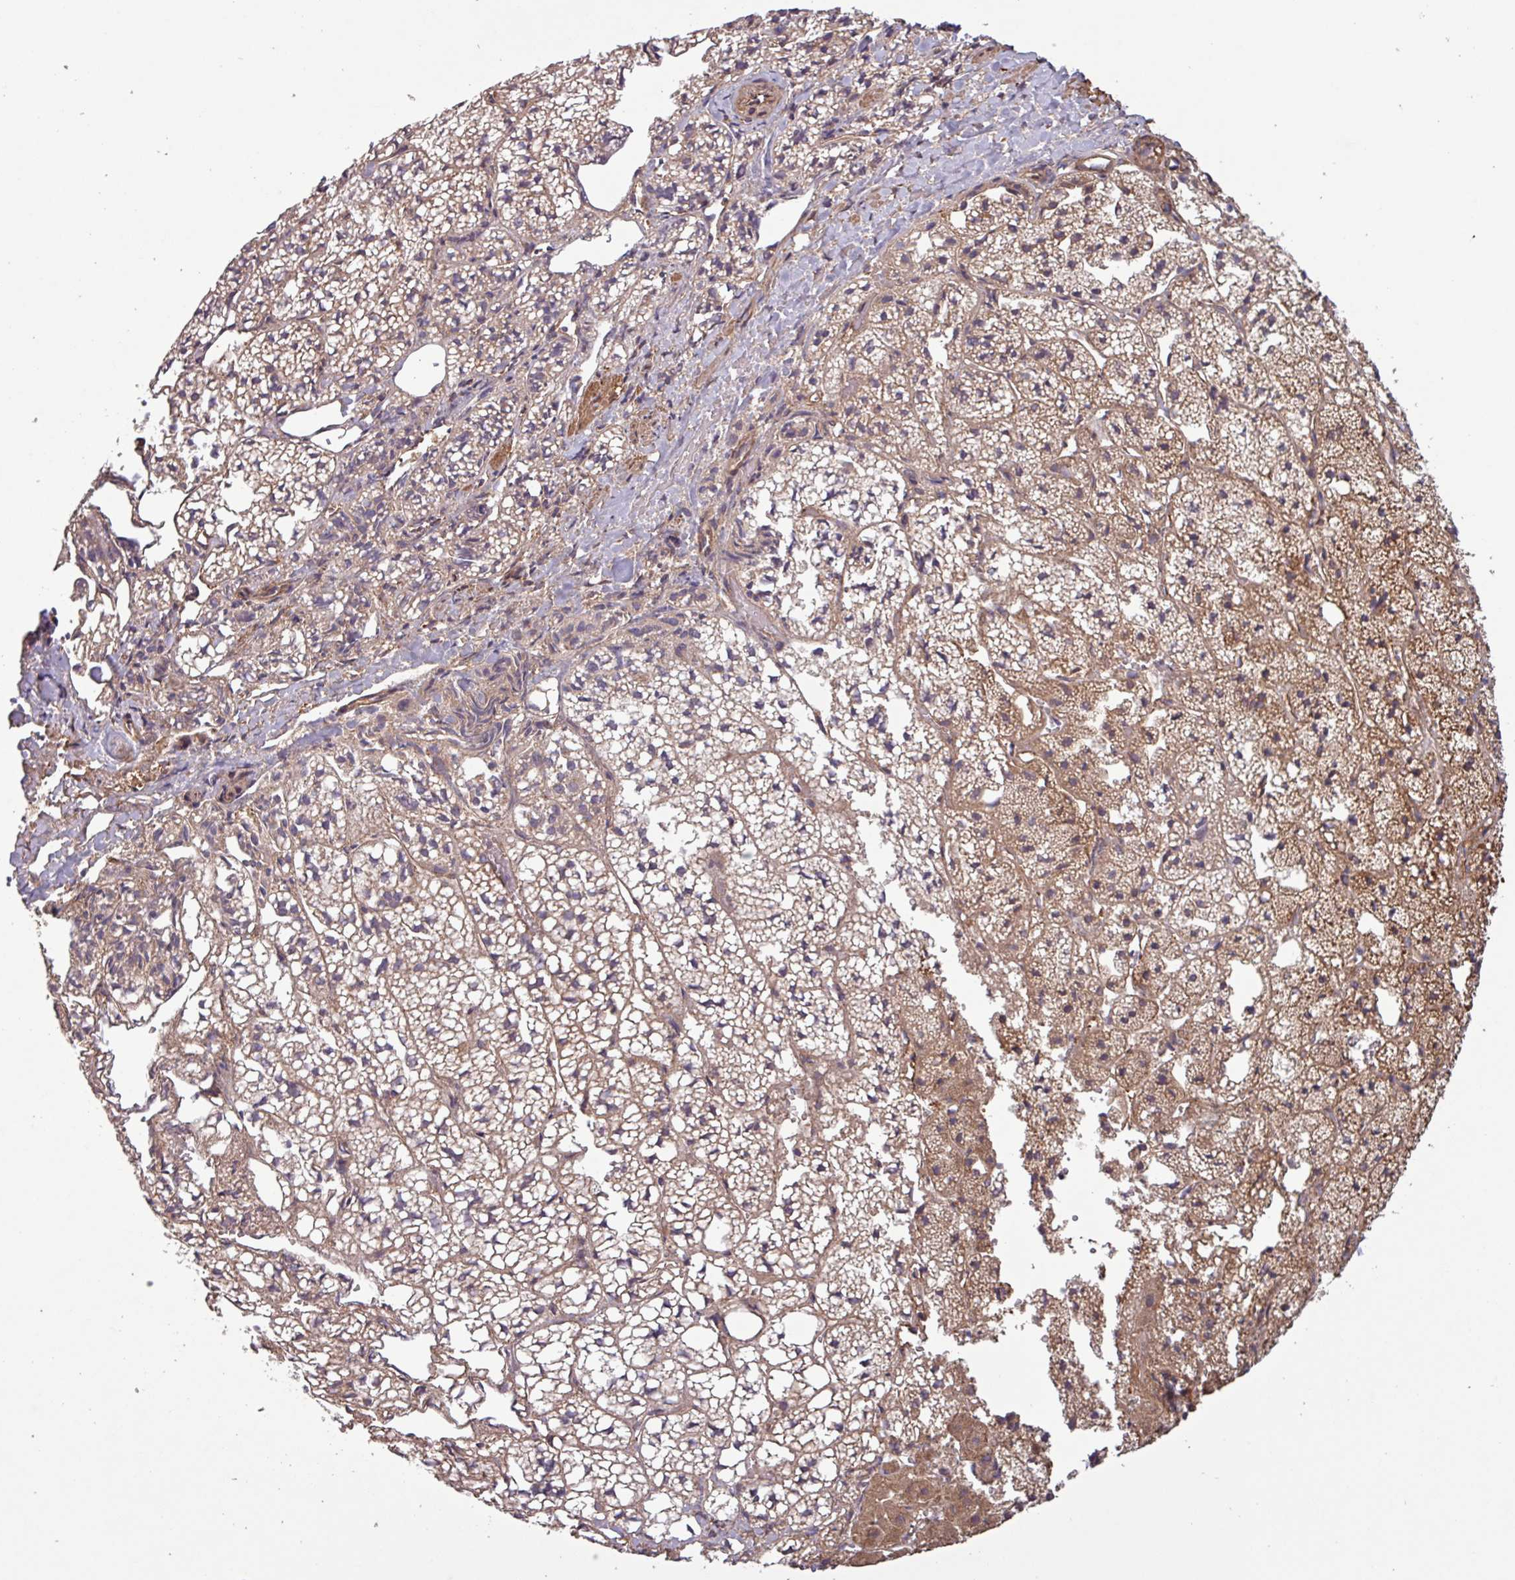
{"staining": {"intensity": "moderate", "quantity": ">75%", "location": "cytoplasmic/membranous"}, "tissue": "adrenal gland", "cell_type": "Glandular cells", "image_type": "normal", "snomed": [{"axis": "morphology", "description": "Normal tissue, NOS"}, {"axis": "topography", "description": "Adrenal gland"}], "caption": "Immunohistochemical staining of benign human adrenal gland reveals >75% levels of moderate cytoplasmic/membranous protein positivity in about >75% of glandular cells.", "gene": "TRABD2A", "patient": {"sex": "male", "age": 53}}